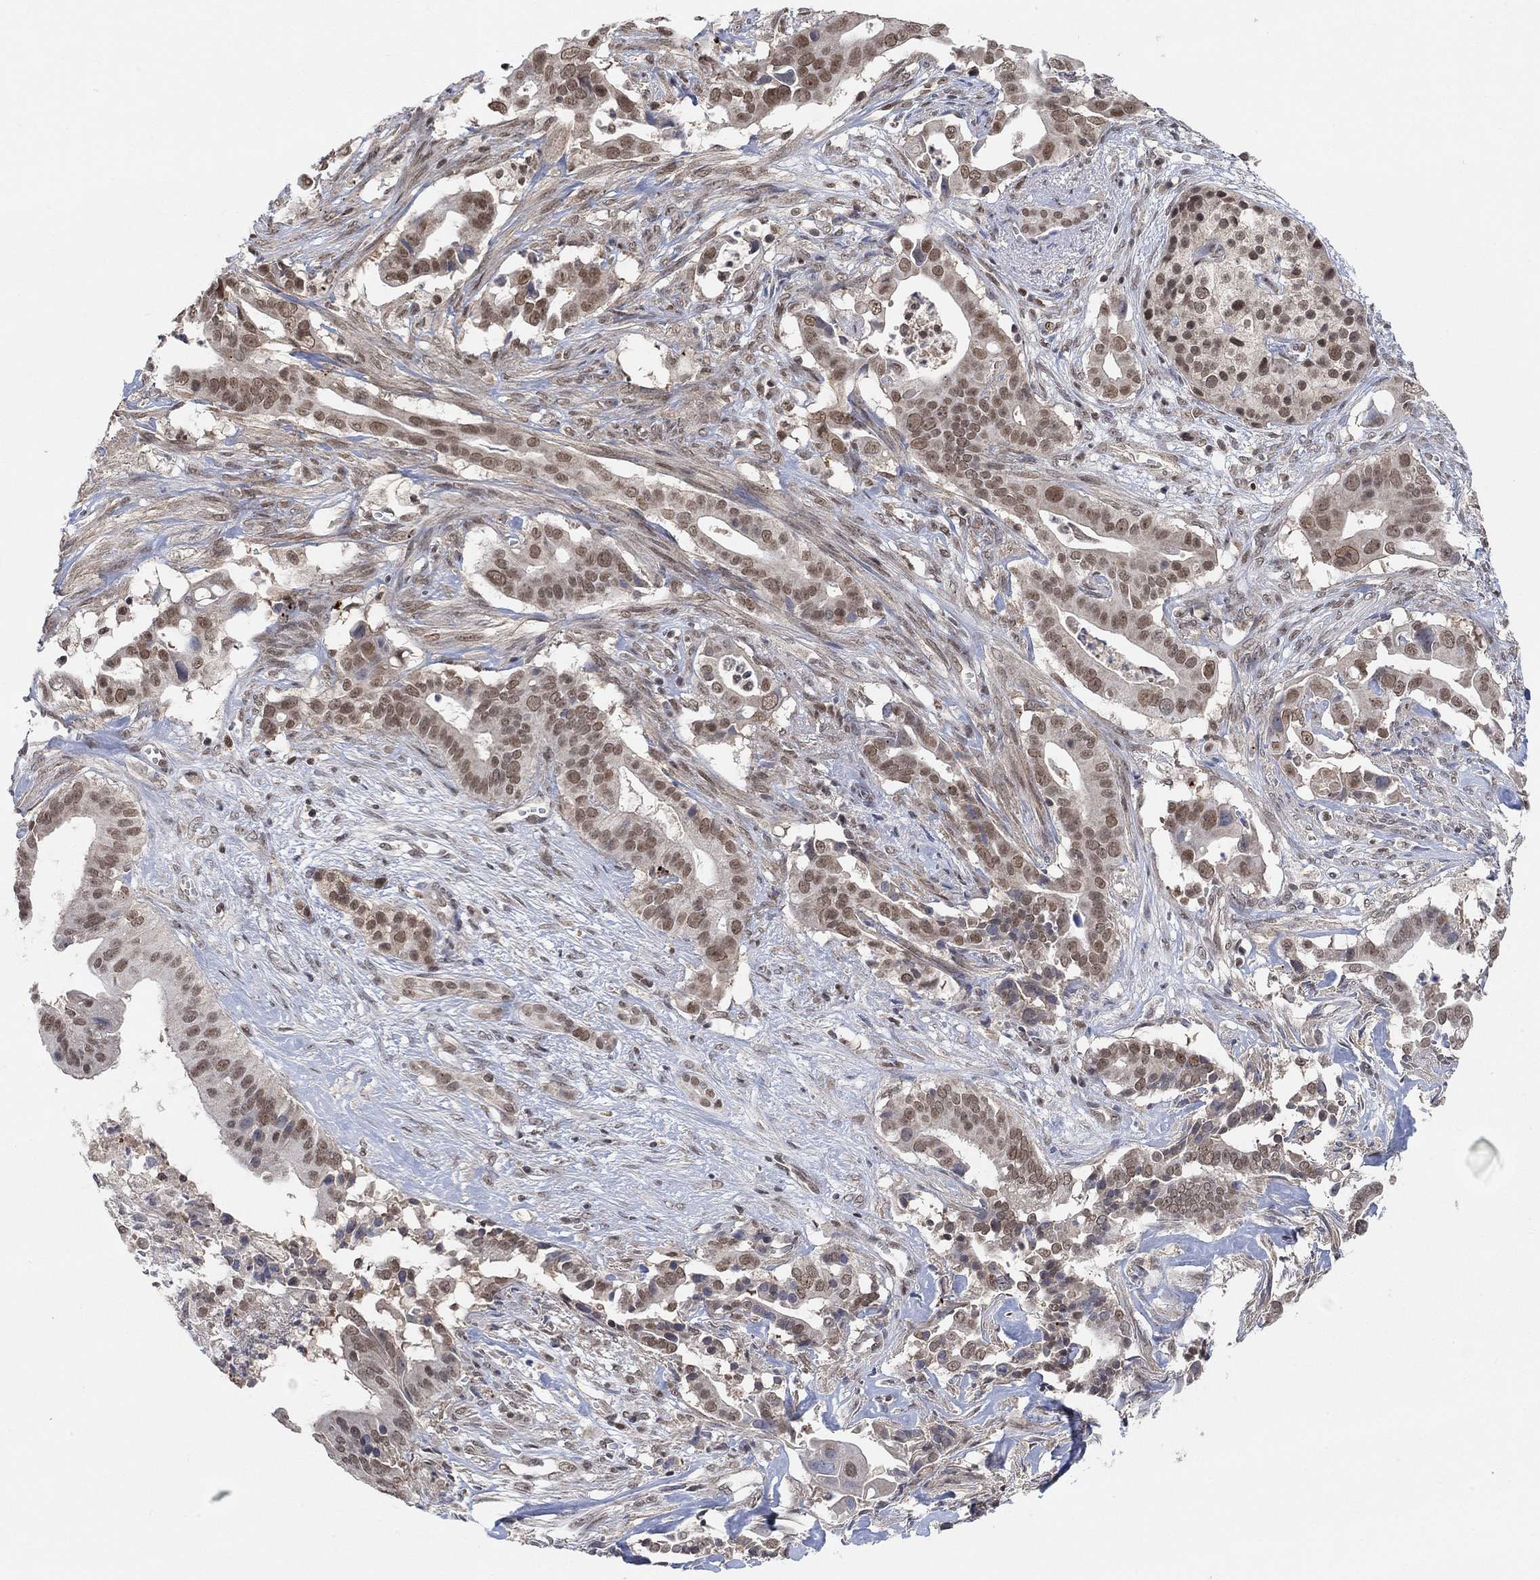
{"staining": {"intensity": "moderate", "quantity": ">75%", "location": "nuclear"}, "tissue": "pancreatic cancer", "cell_type": "Tumor cells", "image_type": "cancer", "snomed": [{"axis": "morphology", "description": "Adenocarcinoma, NOS"}, {"axis": "topography", "description": "Pancreas"}], "caption": "Protein expression analysis of human adenocarcinoma (pancreatic) reveals moderate nuclear staining in approximately >75% of tumor cells. (brown staining indicates protein expression, while blue staining denotes nuclei).", "gene": "THAP8", "patient": {"sex": "male", "age": 61}}